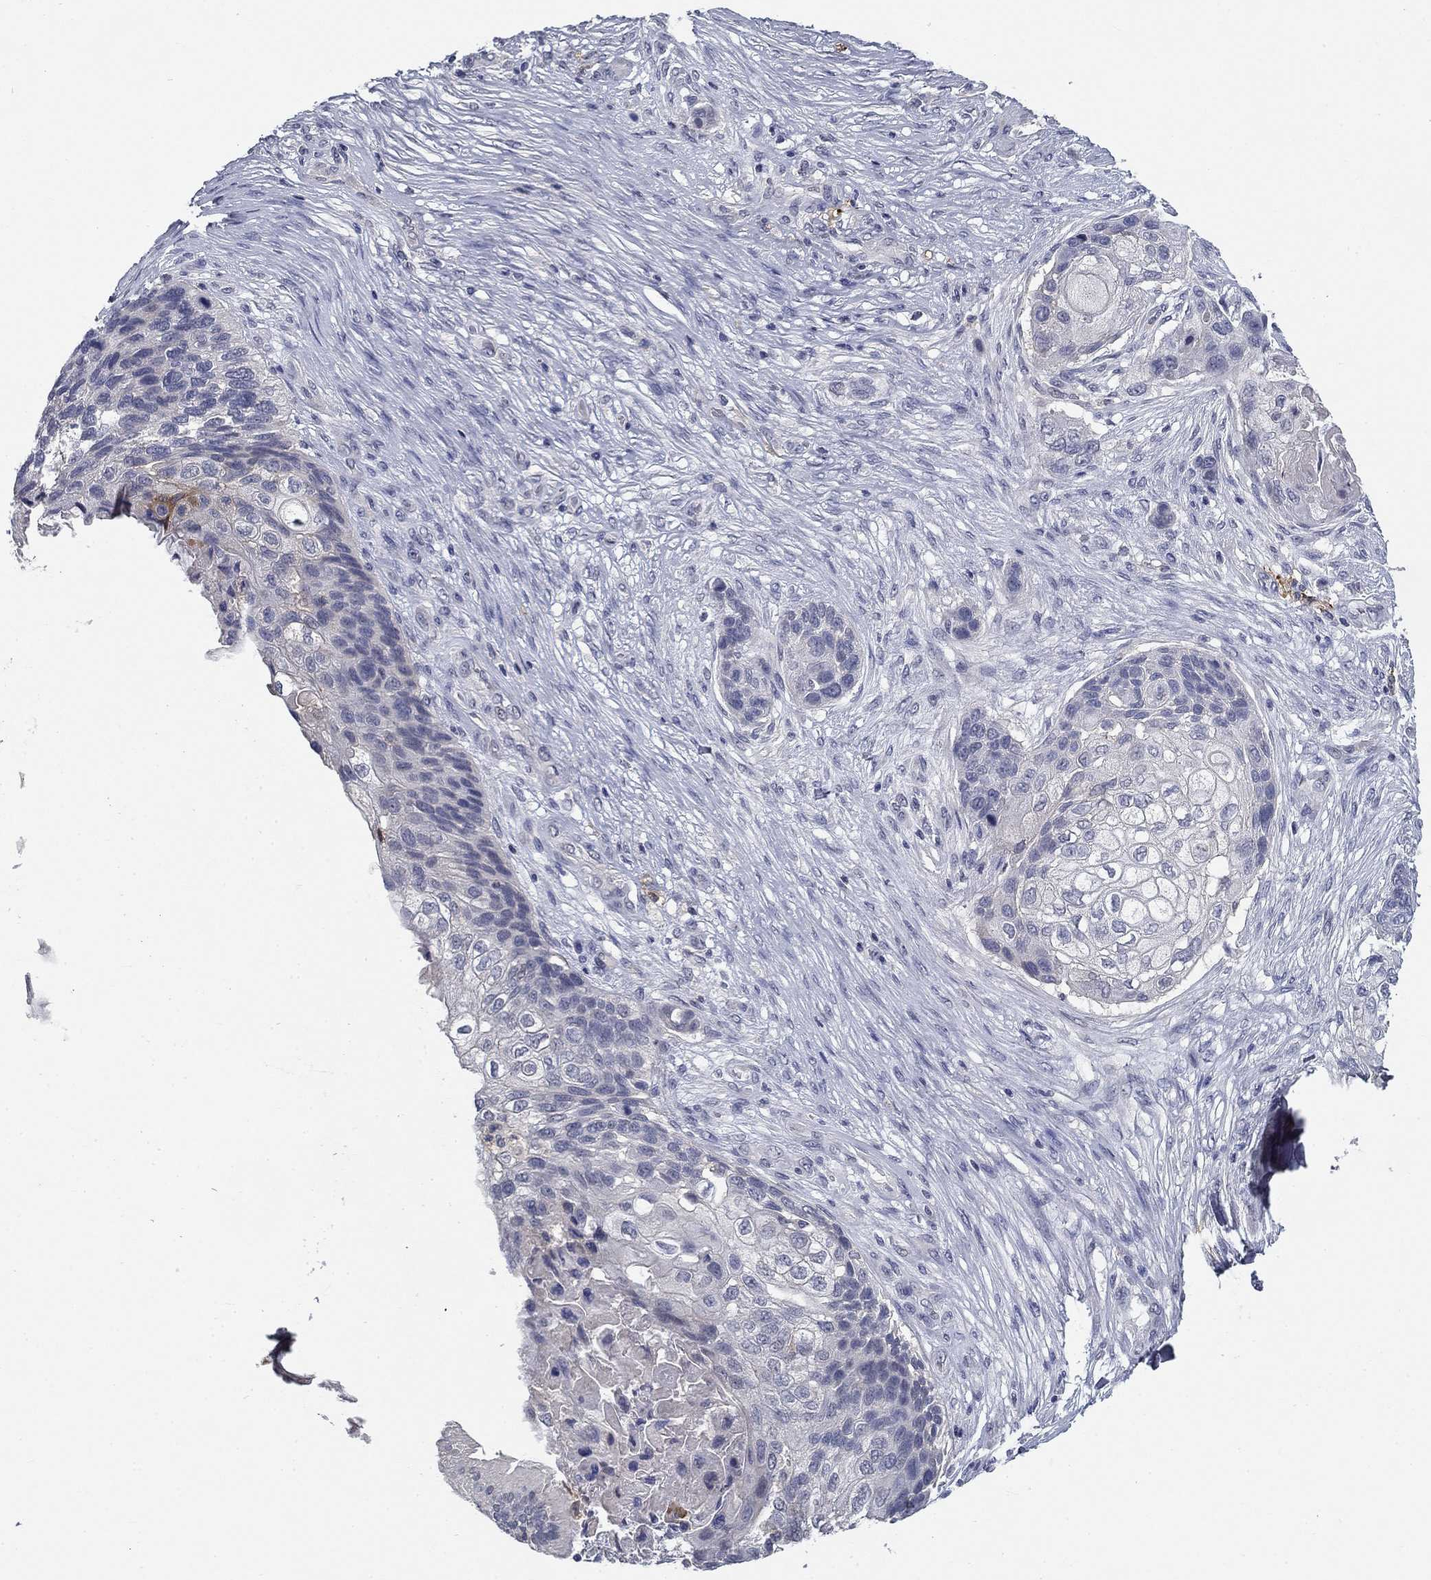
{"staining": {"intensity": "negative", "quantity": "none", "location": "none"}, "tissue": "lung cancer", "cell_type": "Tumor cells", "image_type": "cancer", "snomed": [{"axis": "morphology", "description": "Squamous cell carcinoma, NOS"}, {"axis": "topography", "description": "Lung"}], "caption": "Immunohistochemistry micrograph of neoplastic tissue: lung squamous cell carcinoma stained with DAB displays no significant protein expression in tumor cells.", "gene": "CD274", "patient": {"sex": "male", "age": 69}}